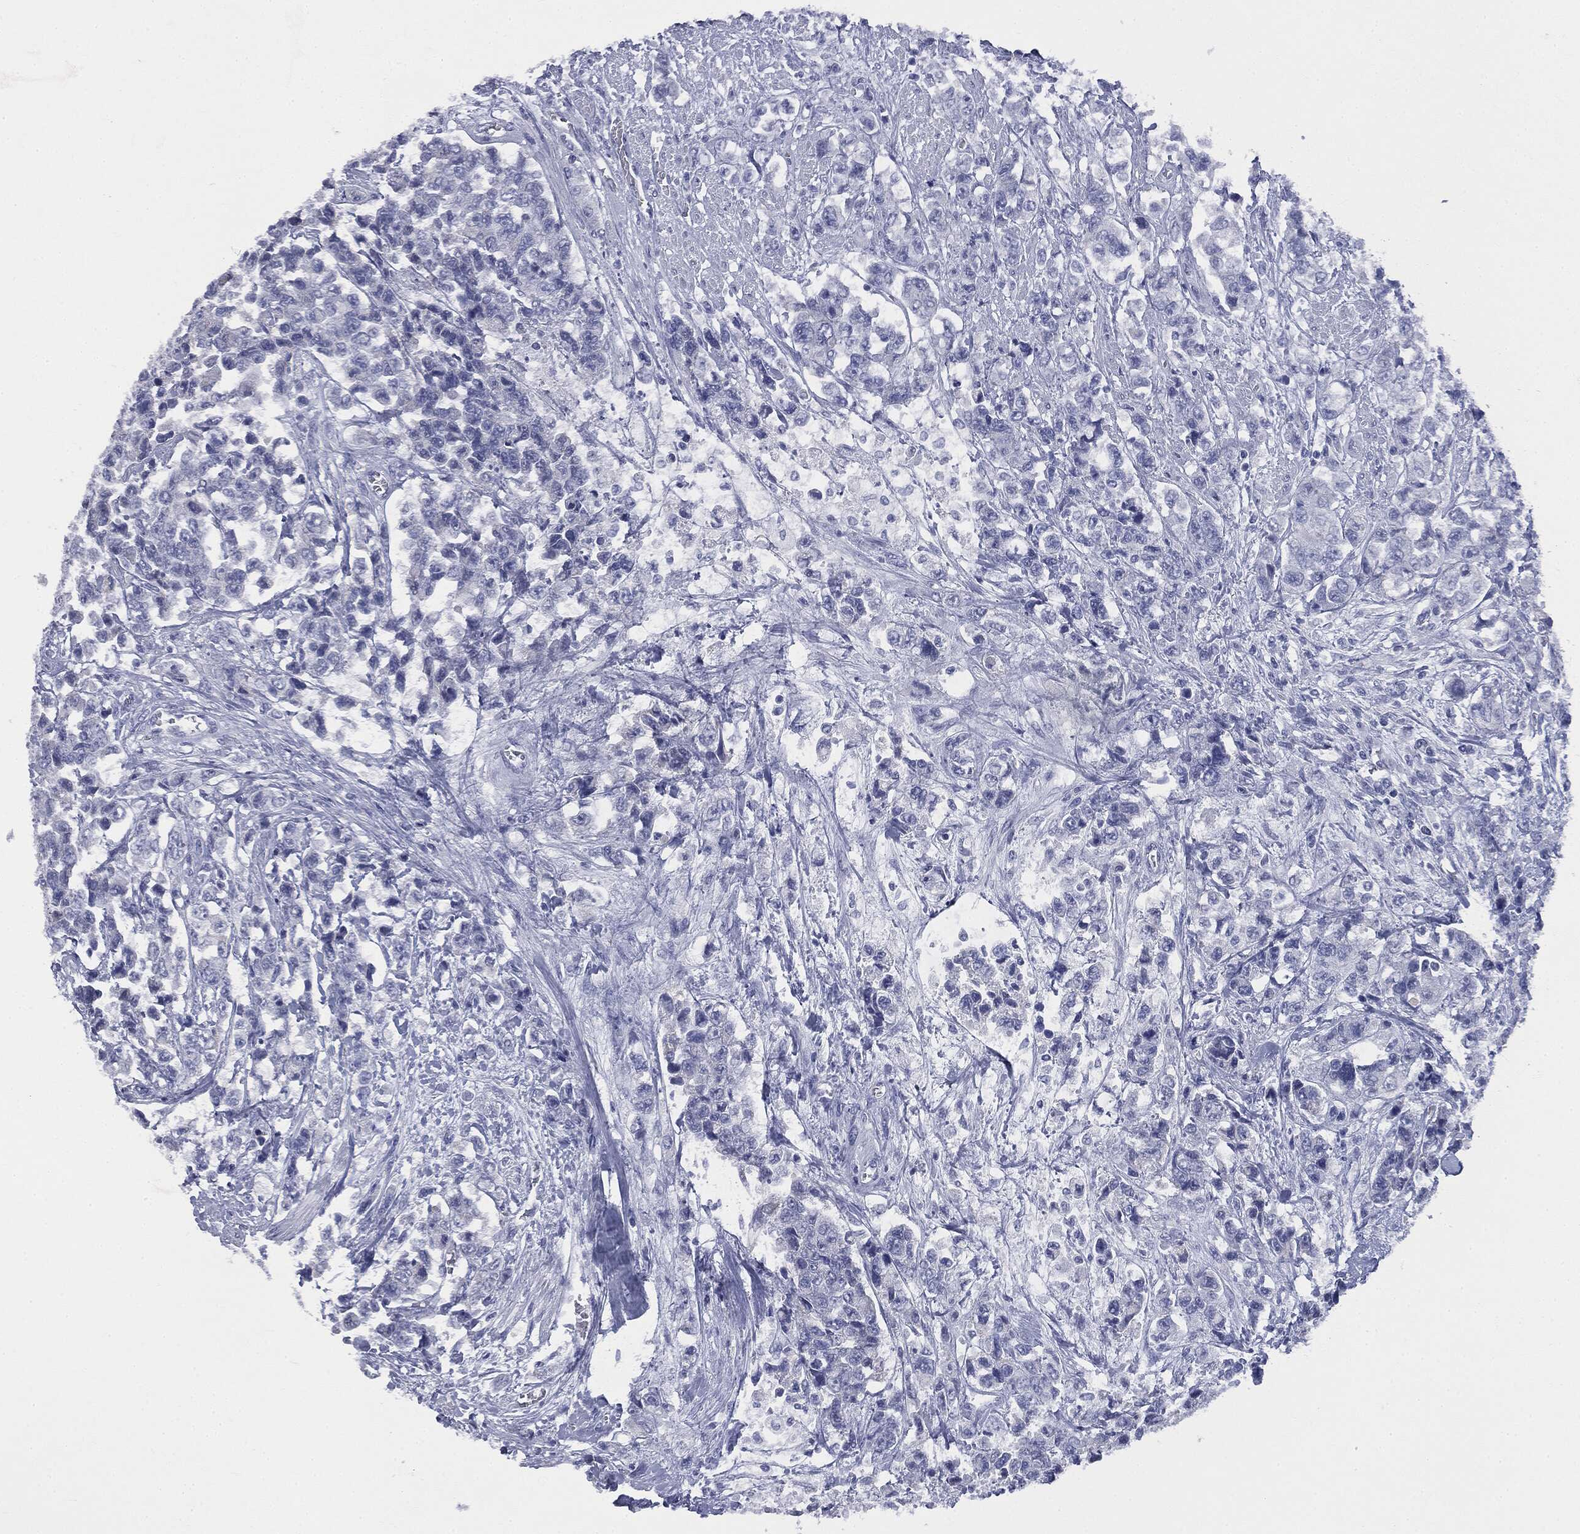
{"staining": {"intensity": "negative", "quantity": "none", "location": "none"}, "tissue": "urothelial cancer", "cell_type": "Tumor cells", "image_type": "cancer", "snomed": [{"axis": "morphology", "description": "Urothelial carcinoma, High grade"}, {"axis": "topography", "description": "Urinary bladder"}], "caption": "A high-resolution photomicrograph shows immunohistochemistry staining of high-grade urothelial carcinoma, which exhibits no significant expression in tumor cells. (DAB IHC with hematoxylin counter stain).", "gene": "ATP2A1", "patient": {"sex": "female", "age": 78}}